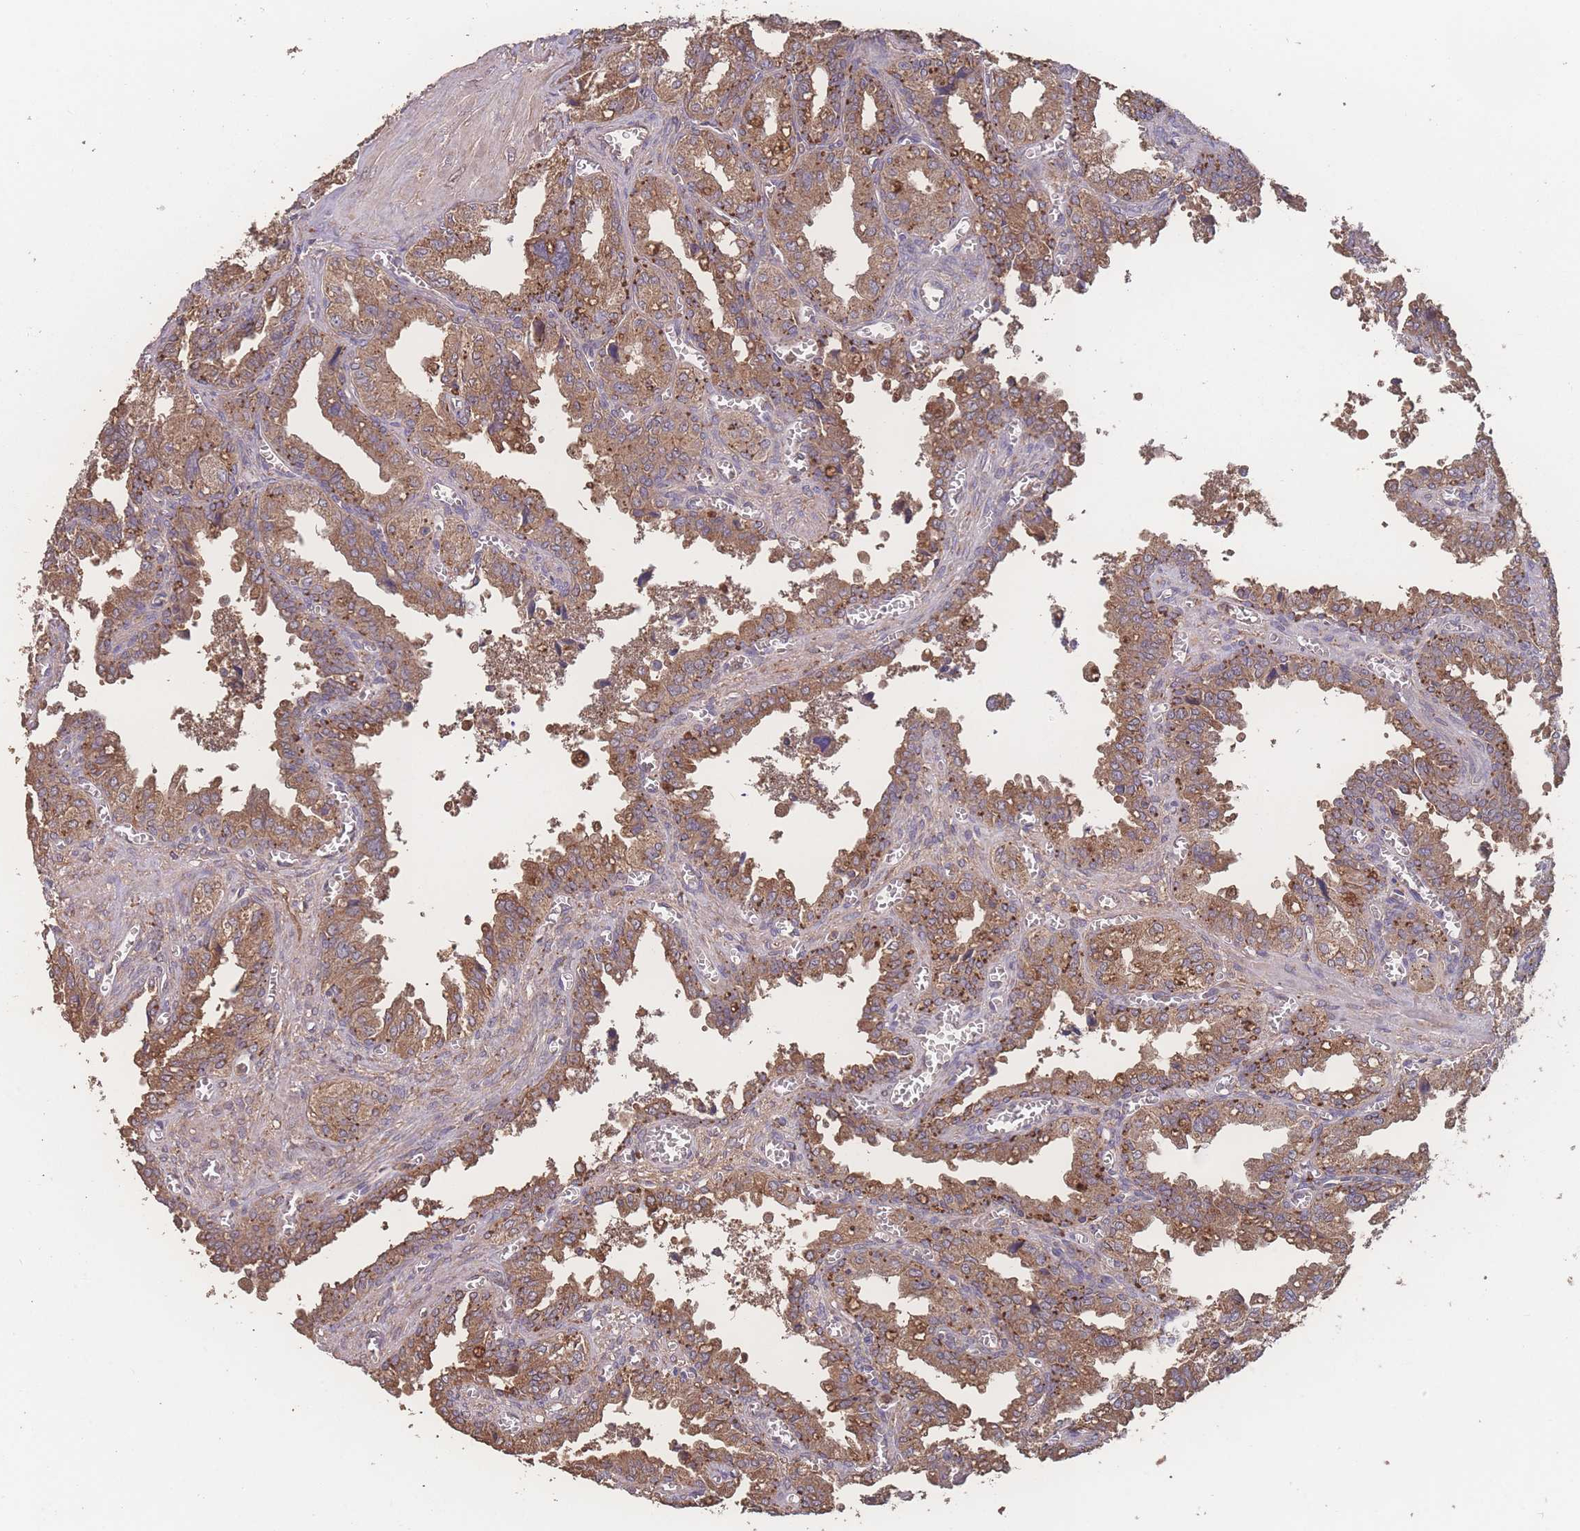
{"staining": {"intensity": "moderate", "quantity": ">75%", "location": "cytoplasmic/membranous"}, "tissue": "seminal vesicle", "cell_type": "Glandular cells", "image_type": "normal", "snomed": [{"axis": "morphology", "description": "Normal tissue, NOS"}, {"axis": "topography", "description": "Seminal veicle"}], "caption": "Immunohistochemistry (IHC) image of benign seminal vesicle stained for a protein (brown), which reveals medium levels of moderate cytoplasmic/membranous positivity in approximately >75% of glandular cells.", "gene": "ATXN10", "patient": {"sex": "male", "age": 67}}